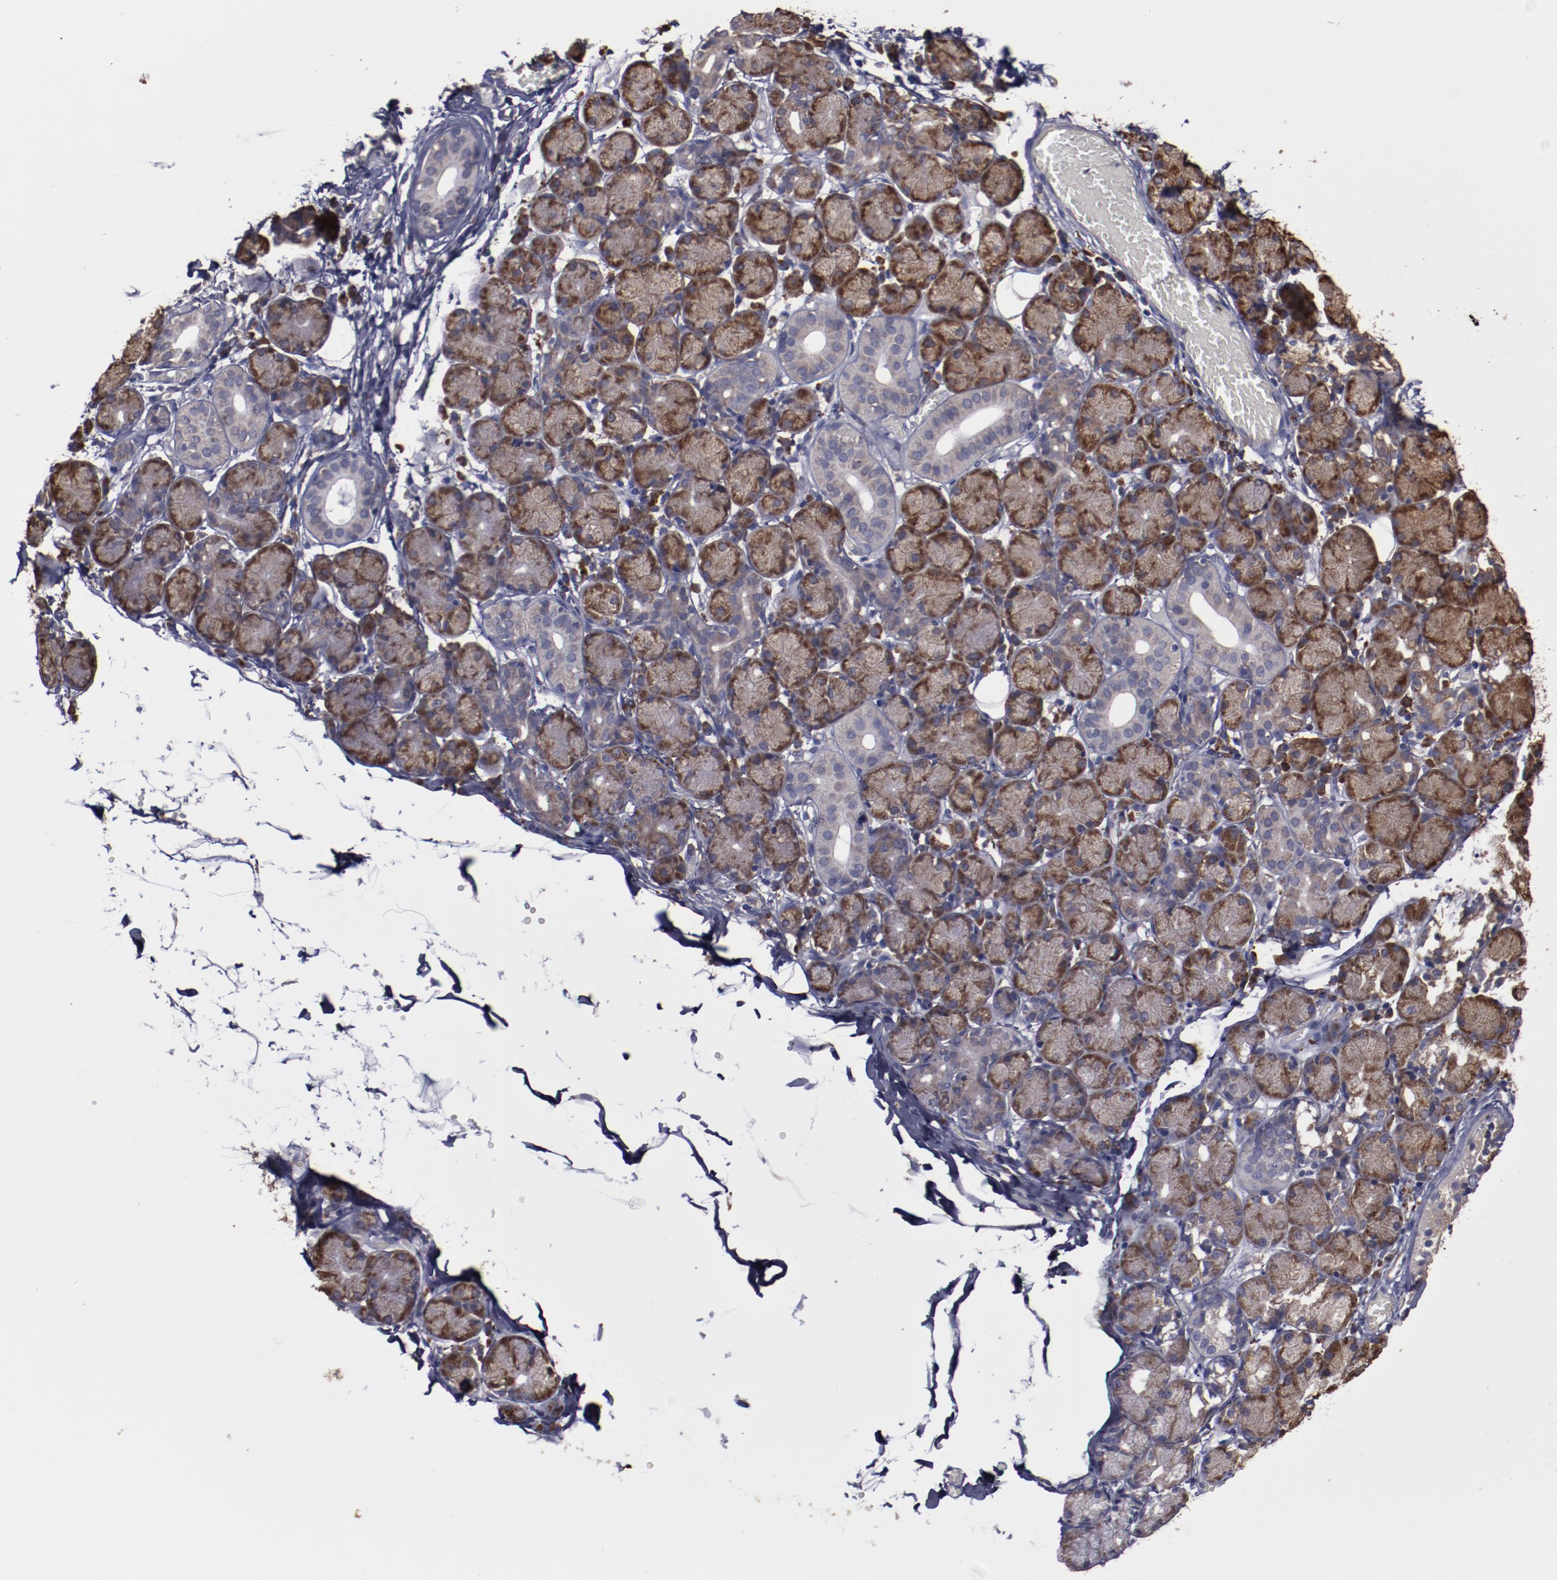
{"staining": {"intensity": "strong", "quantity": "25%-75%", "location": "cytoplasmic/membranous"}, "tissue": "salivary gland", "cell_type": "Glandular cells", "image_type": "normal", "snomed": [{"axis": "morphology", "description": "Normal tissue, NOS"}, {"axis": "topography", "description": "Salivary gland"}], "caption": "Glandular cells show strong cytoplasmic/membranous positivity in approximately 25%-75% of cells in normal salivary gland.", "gene": "RPS4X", "patient": {"sex": "female", "age": 24}}